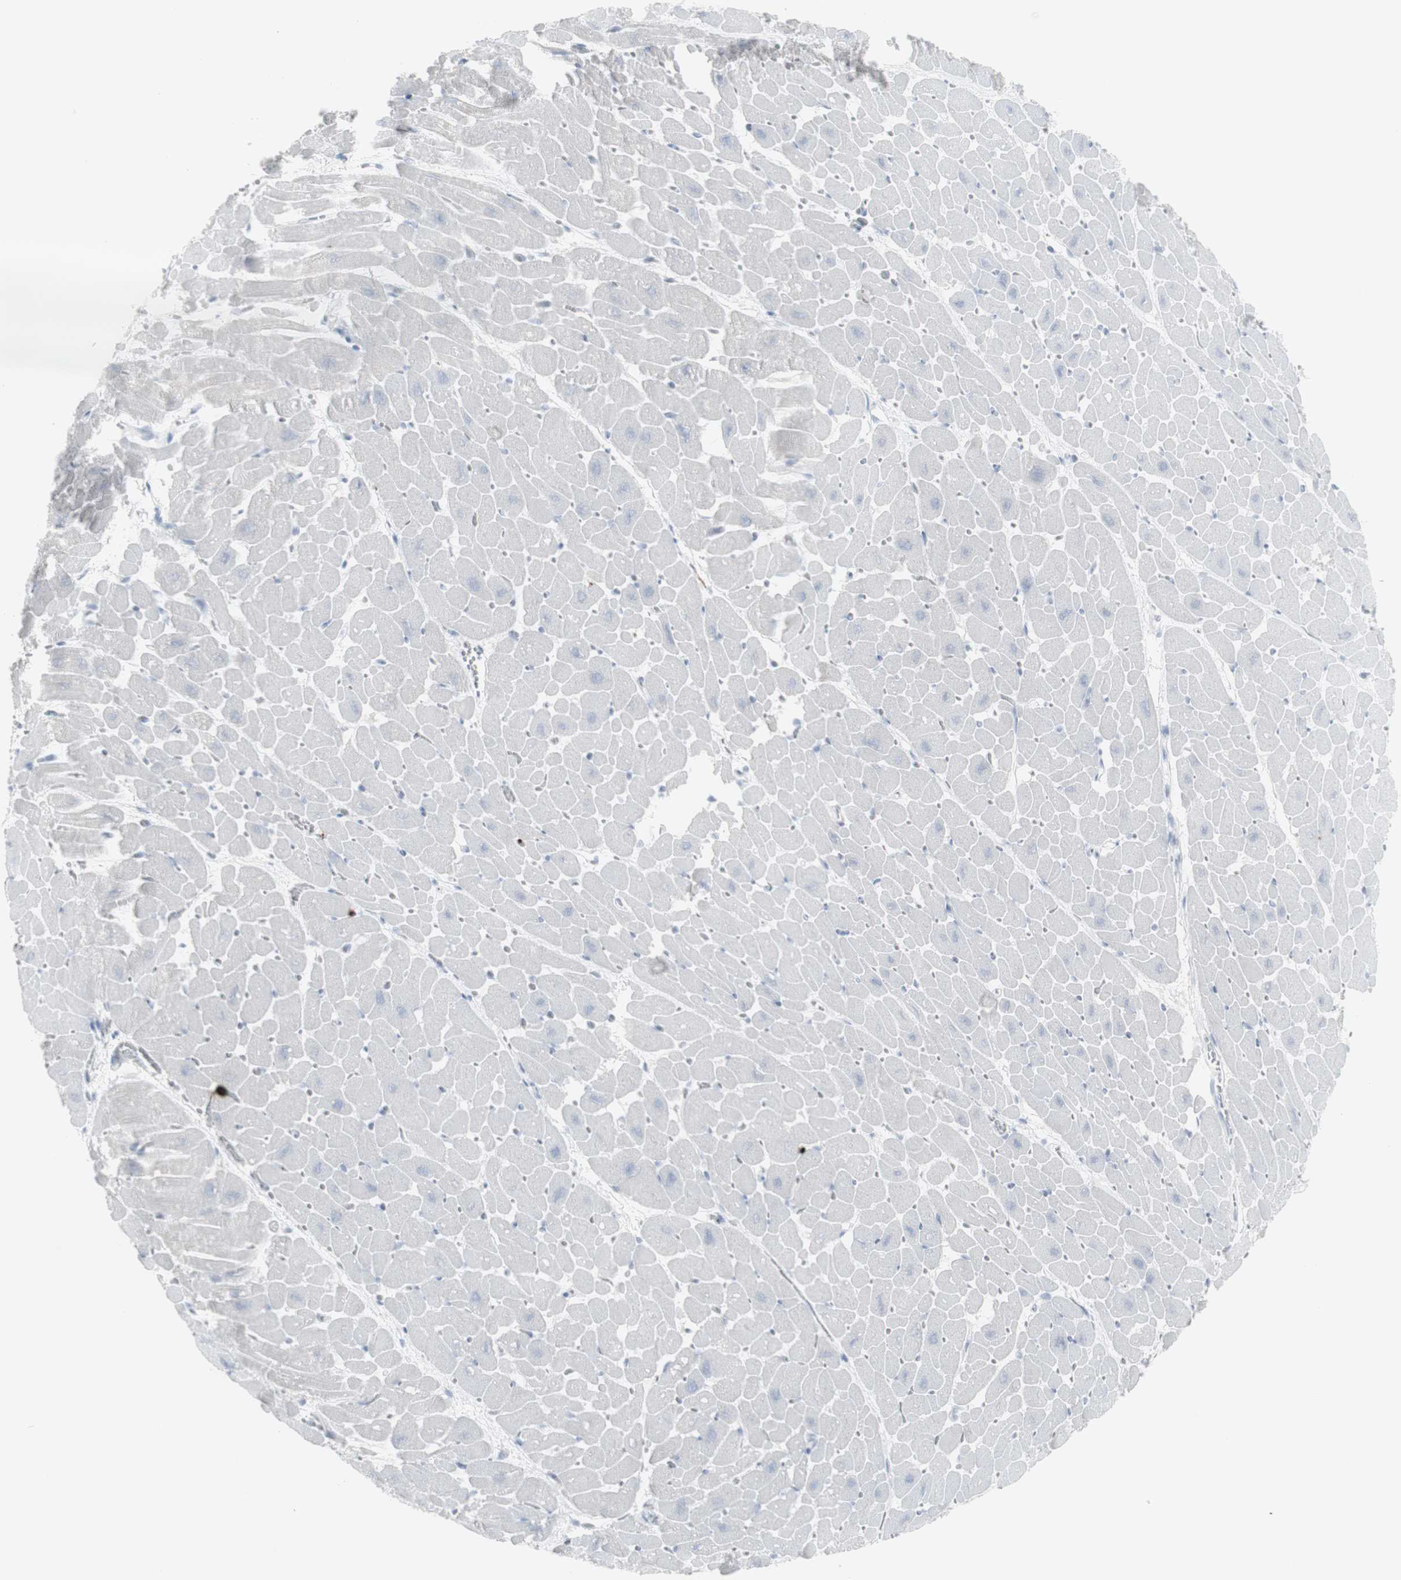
{"staining": {"intensity": "negative", "quantity": "none", "location": "none"}, "tissue": "heart muscle", "cell_type": "Cardiomyocytes", "image_type": "normal", "snomed": [{"axis": "morphology", "description": "Normal tissue, NOS"}, {"axis": "topography", "description": "Heart"}], "caption": "Heart muscle stained for a protein using IHC demonstrates no expression cardiomyocytes.", "gene": "CD247", "patient": {"sex": "male", "age": 45}}